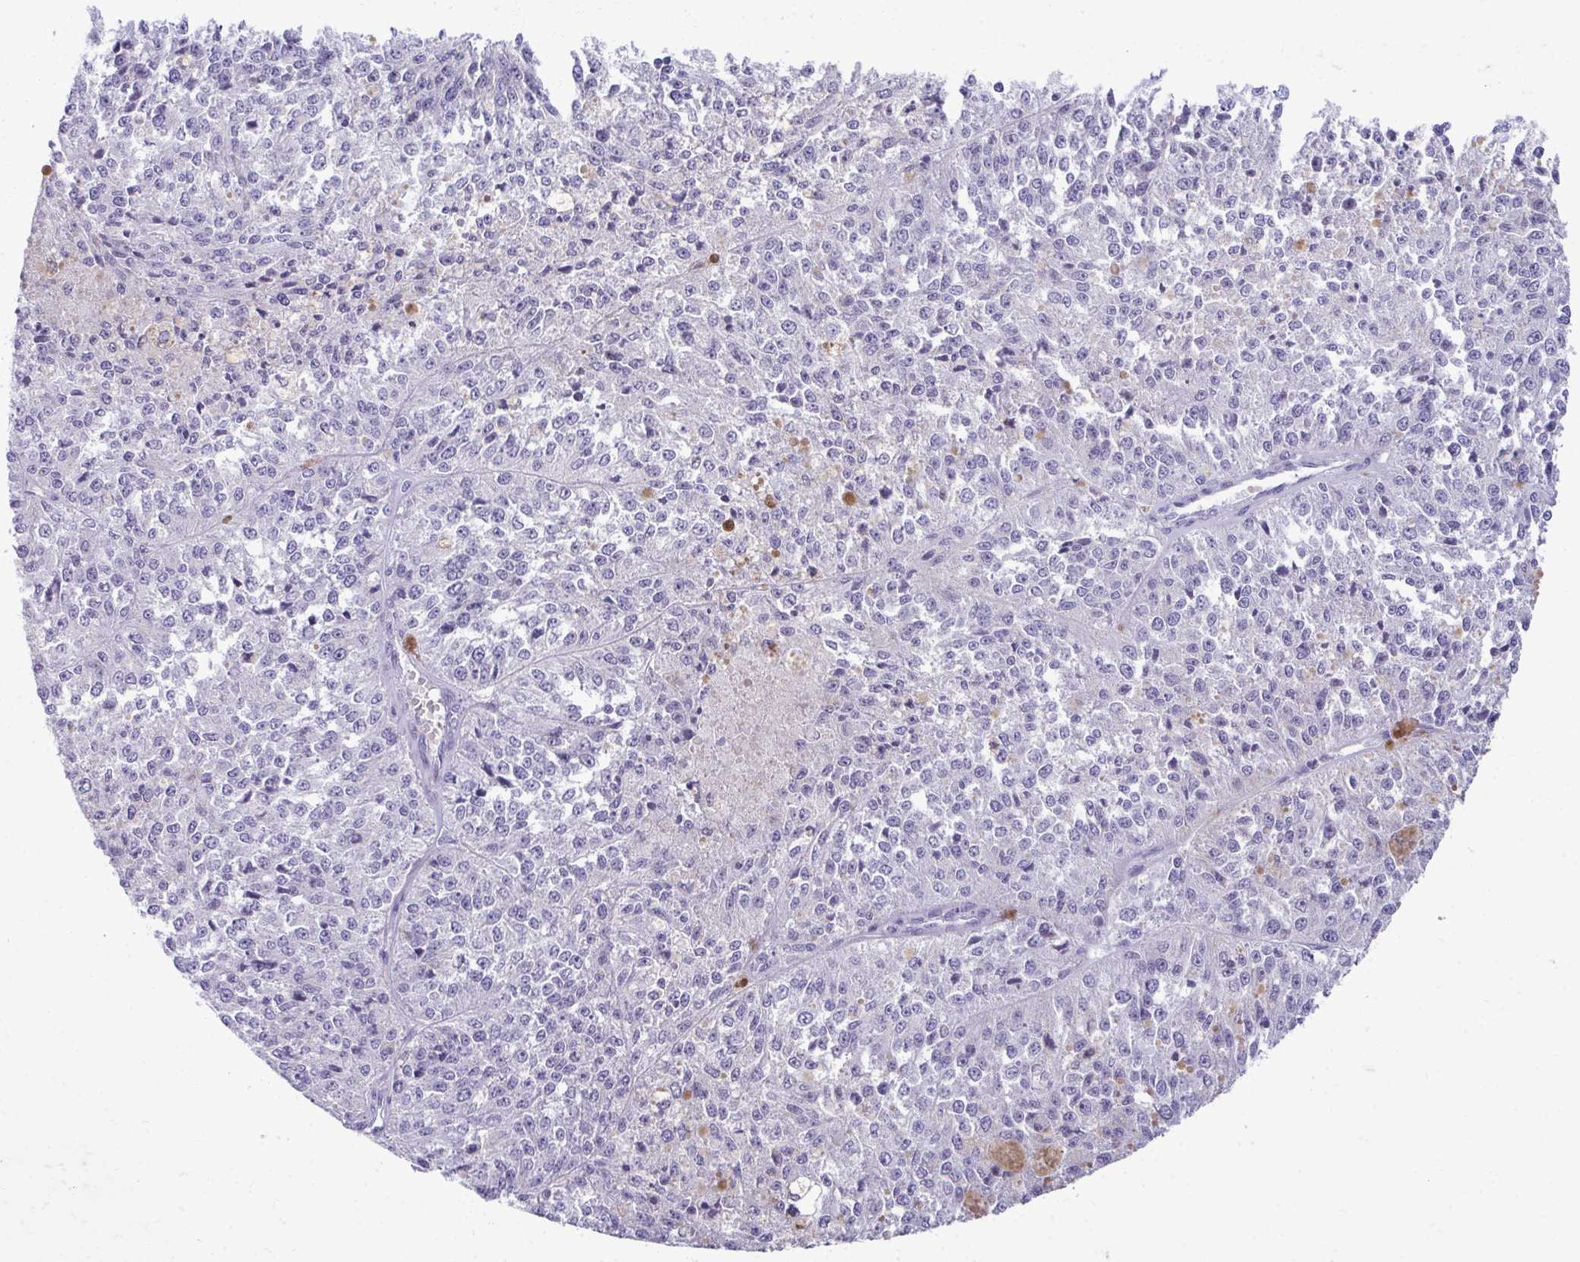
{"staining": {"intensity": "negative", "quantity": "none", "location": "none"}, "tissue": "melanoma", "cell_type": "Tumor cells", "image_type": "cancer", "snomed": [{"axis": "morphology", "description": "Malignant melanoma, Metastatic site"}, {"axis": "topography", "description": "Lymph node"}], "caption": "Immunohistochemistry histopathology image of melanoma stained for a protein (brown), which displays no expression in tumor cells.", "gene": "AIG1", "patient": {"sex": "female", "age": 64}}